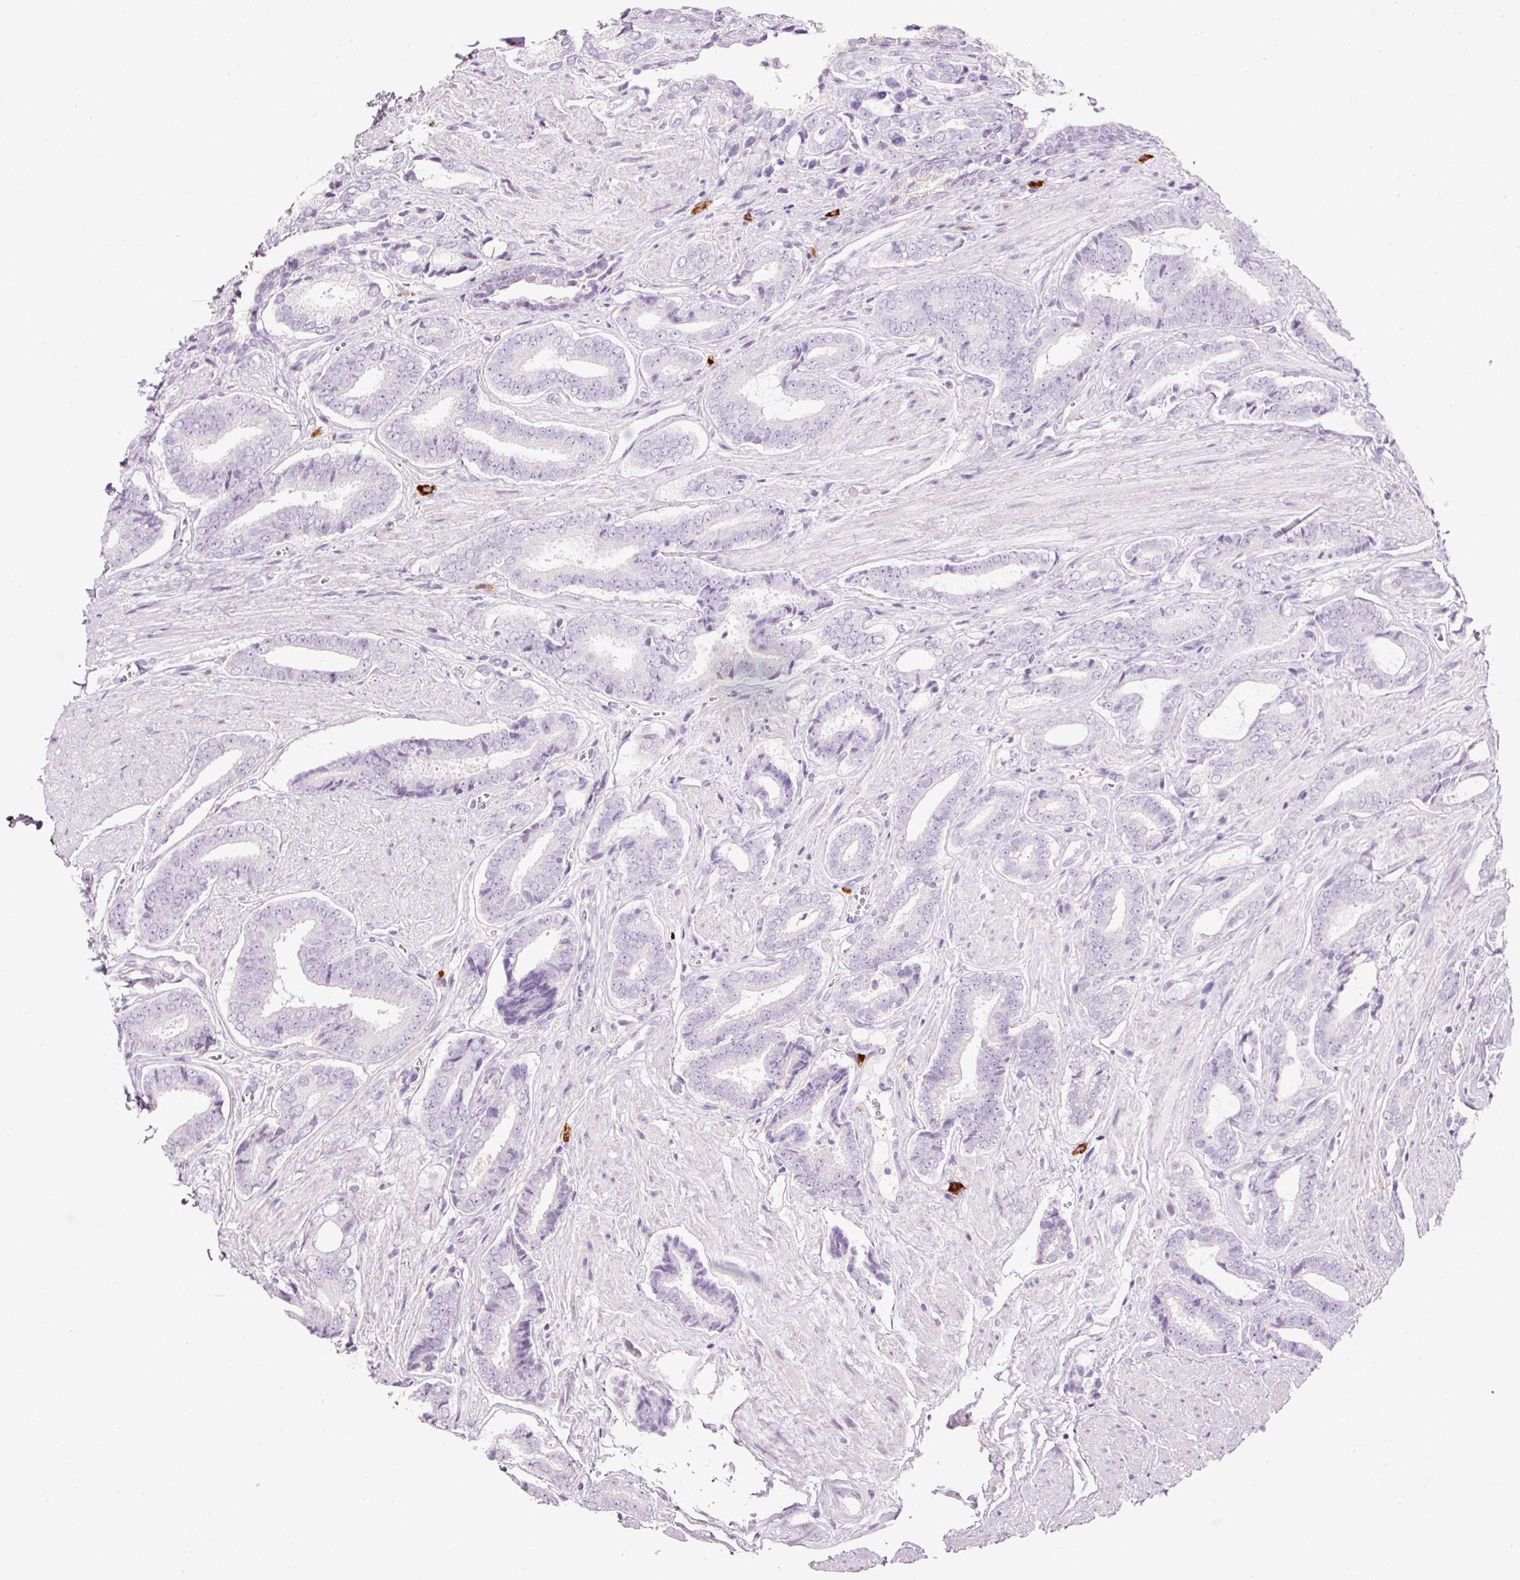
{"staining": {"intensity": "negative", "quantity": "none", "location": "none"}, "tissue": "prostate cancer", "cell_type": "Tumor cells", "image_type": "cancer", "snomed": [{"axis": "morphology", "description": "Adenocarcinoma, NOS"}, {"axis": "topography", "description": "Prostate and seminal vesicle, NOS"}], "caption": "This is an immunohistochemistry image of human adenocarcinoma (prostate). There is no staining in tumor cells.", "gene": "CMA1", "patient": {"sex": "male", "age": 76}}